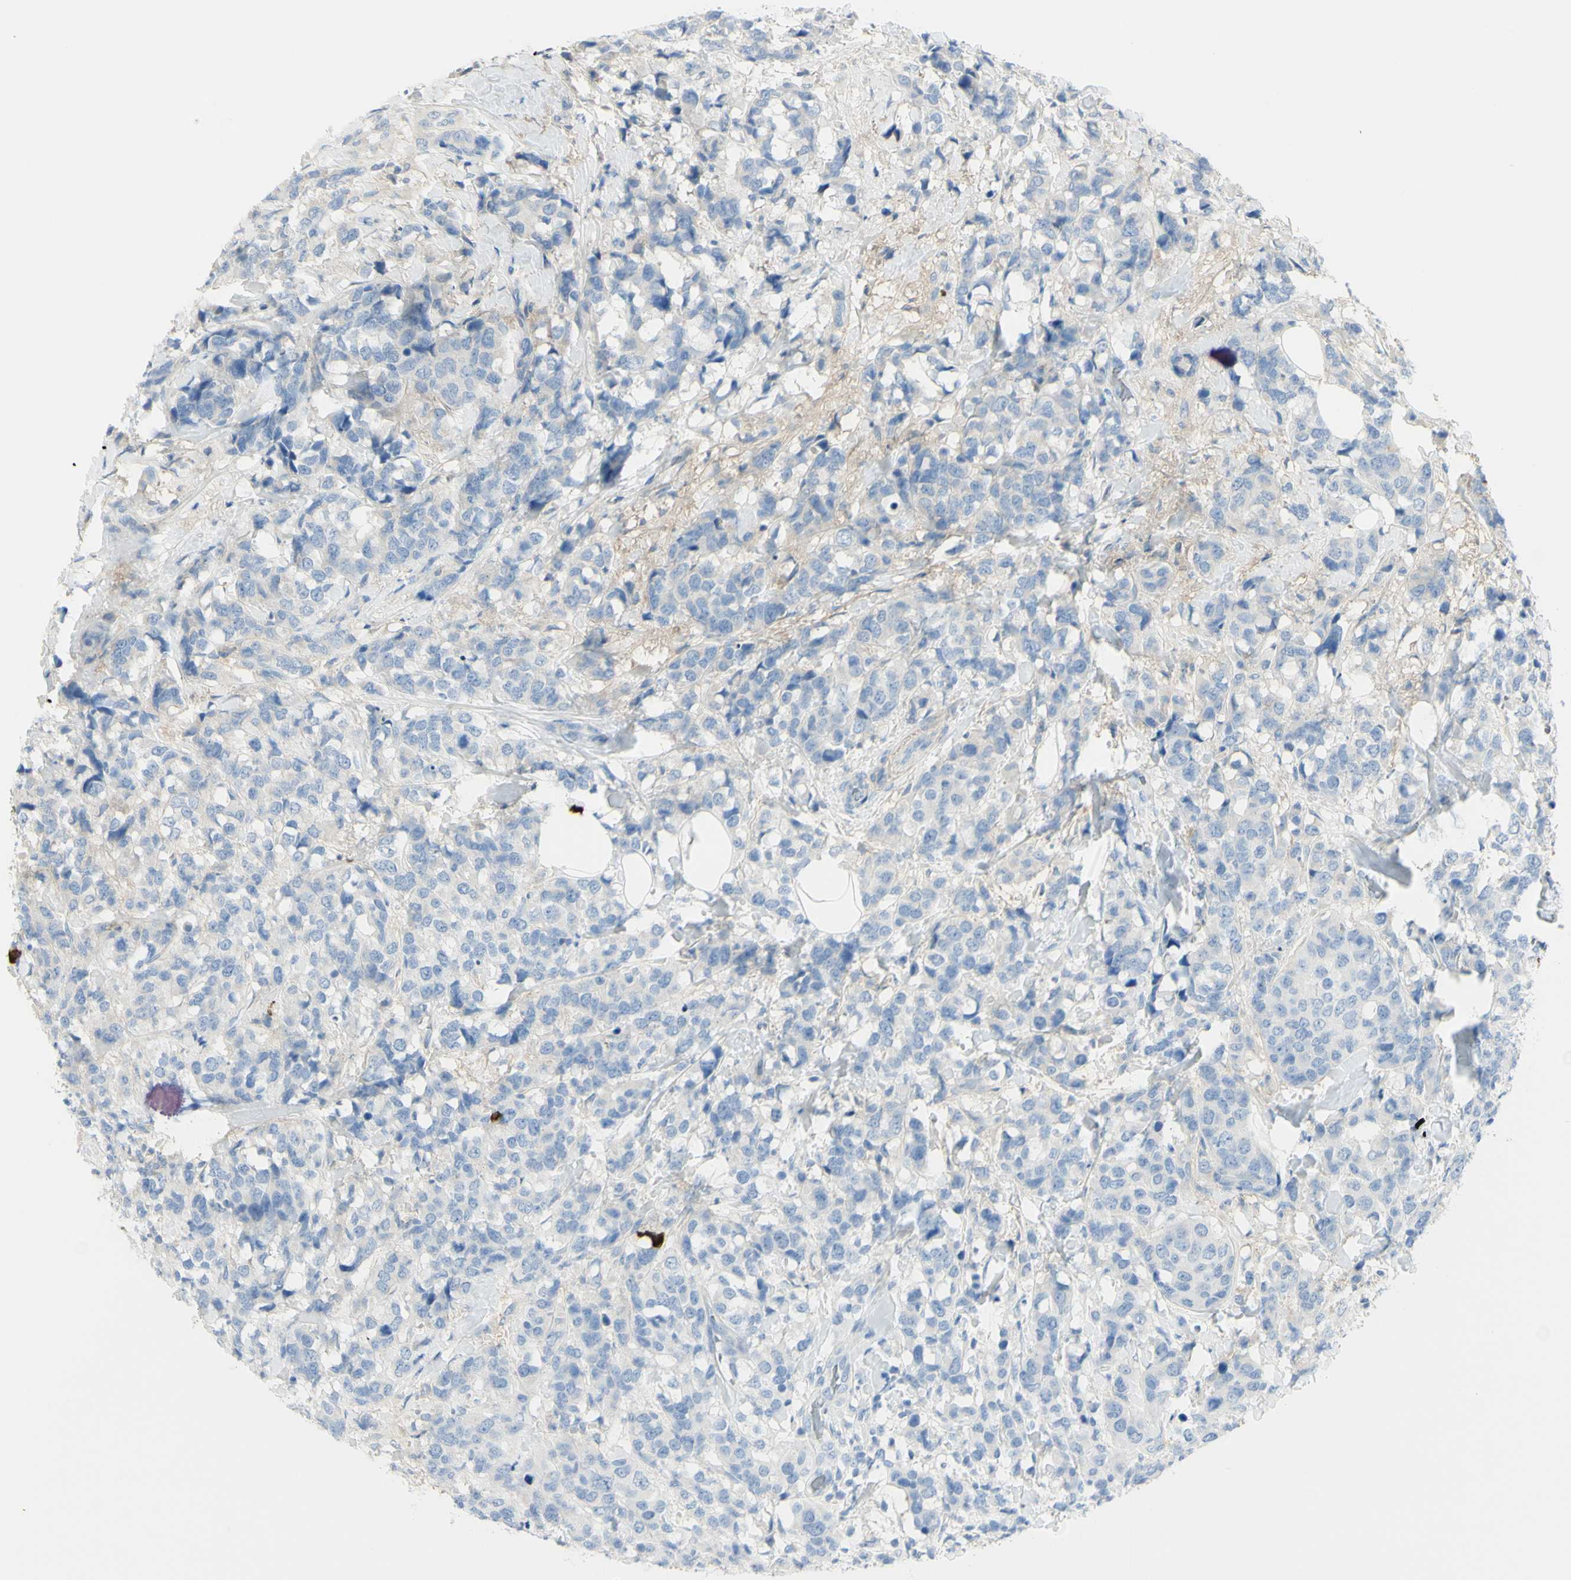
{"staining": {"intensity": "negative", "quantity": "none", "location": "none"}, "tissue": "breast cancer", "cell_type": "Tumor cells", "image_type": "cancer", "snomed": [{"axis": "morphology", "description": "Lobular carcinoma"}, {"axis": "topography", "description": "Breast"}], "caption": "Image shows no significant protein positivity in tumor cells of breast cancer (lobular carcinoma).", "gene": "NCBP2L", "patient": {"sex": "female", "age": 59}}